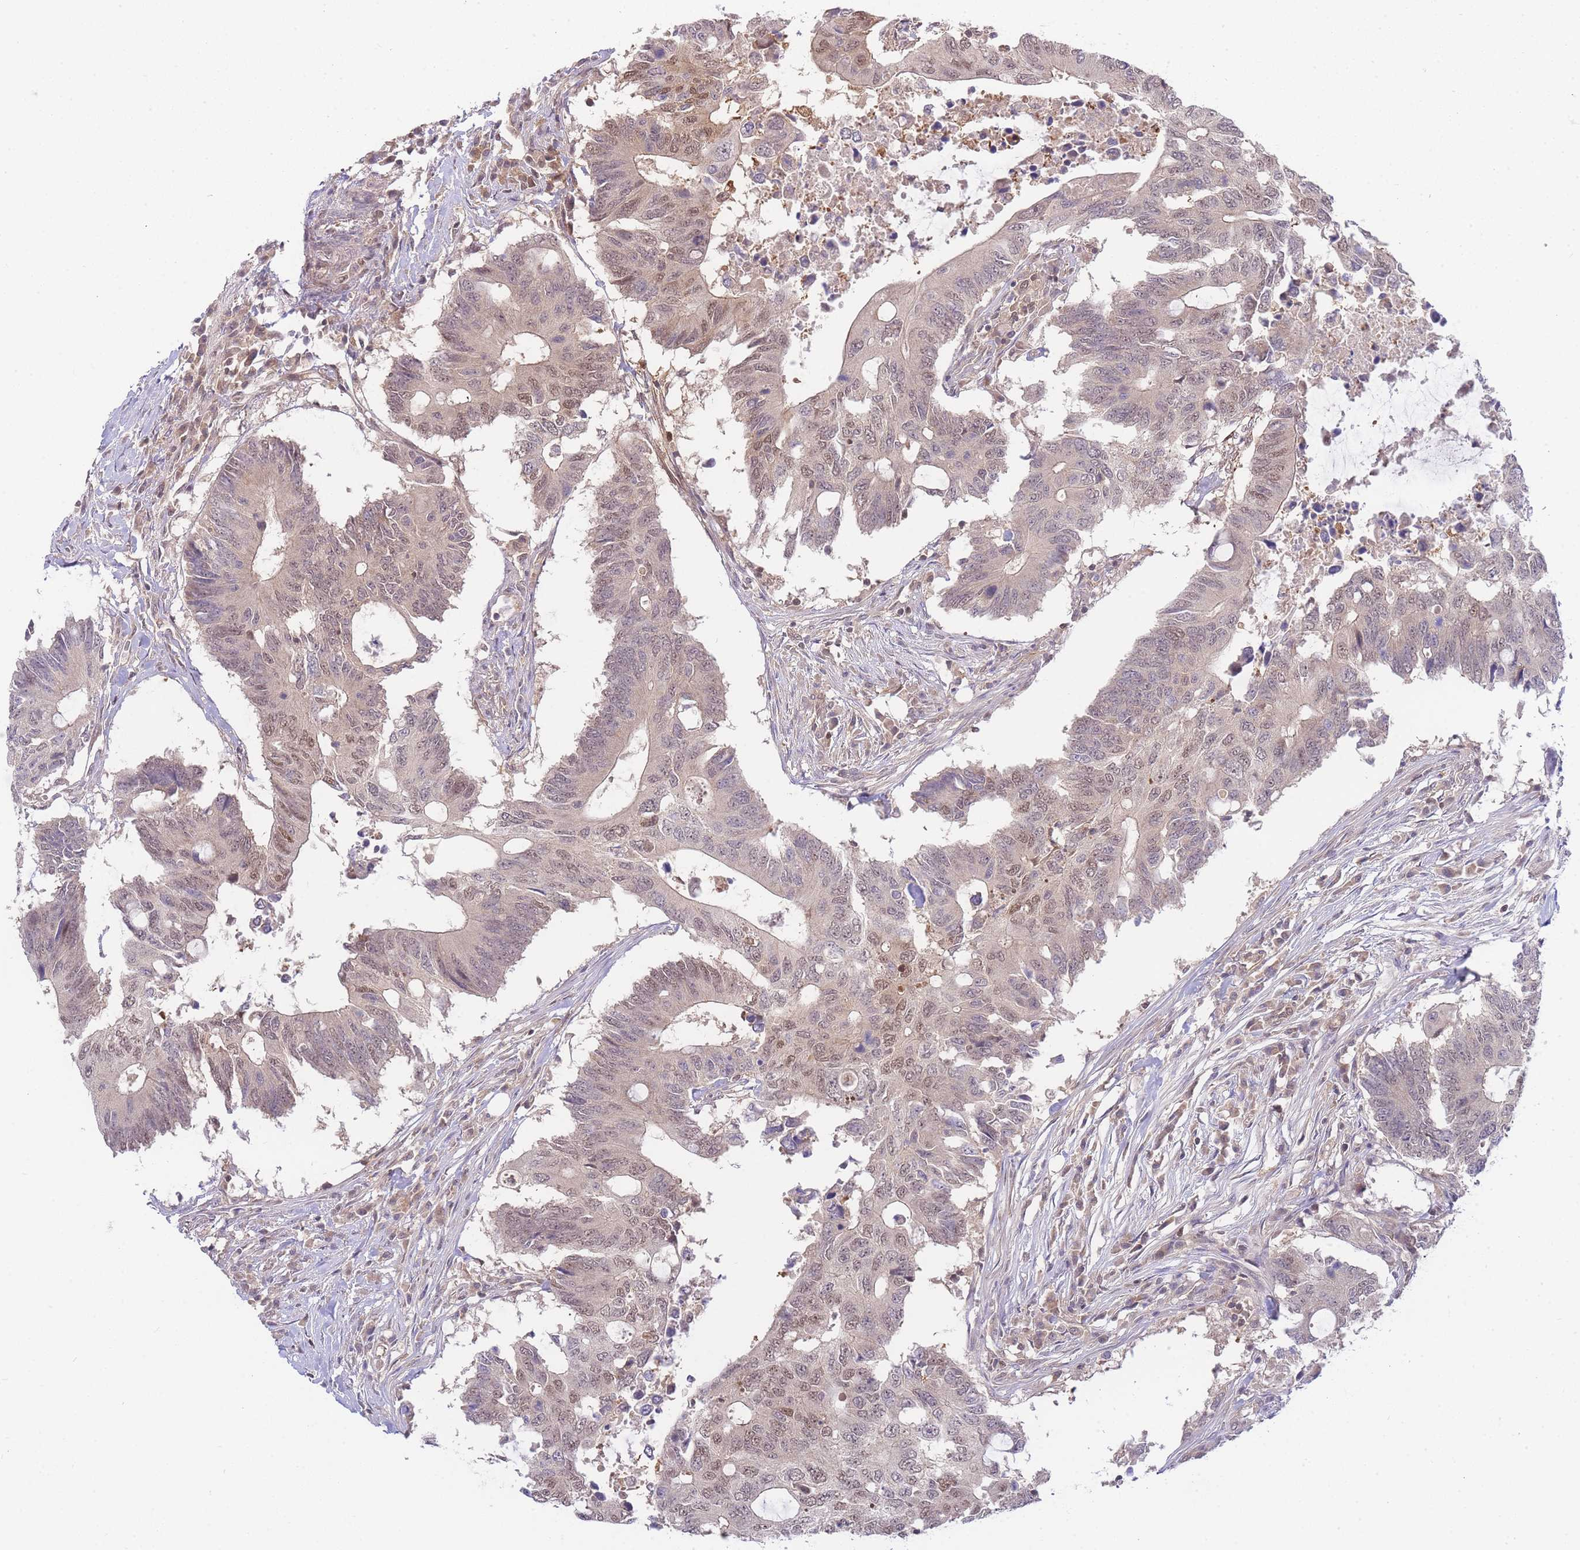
{"staining": {"intensity": "moderate", "quantity": "25%-75%", "location": "nuclear"}, "tissue": "colorectal cancer", "cell_type": "Tumor cells", "image_type": "cancer", "snomed": [{"axis": "morphology", "description": "Adenocarcinoma, NOS"}, {"axis": "topography", "description": "Colon"}], "caption": "Immunohistochemical staining of human colorectal cancer (adenocarcinoma) exhibits medium levels of moderate nuclear expression in approximately 25%-75% of tumor cells.", "gene": "KIAA1191", "patient": {"sex": "male", "age": 71}}